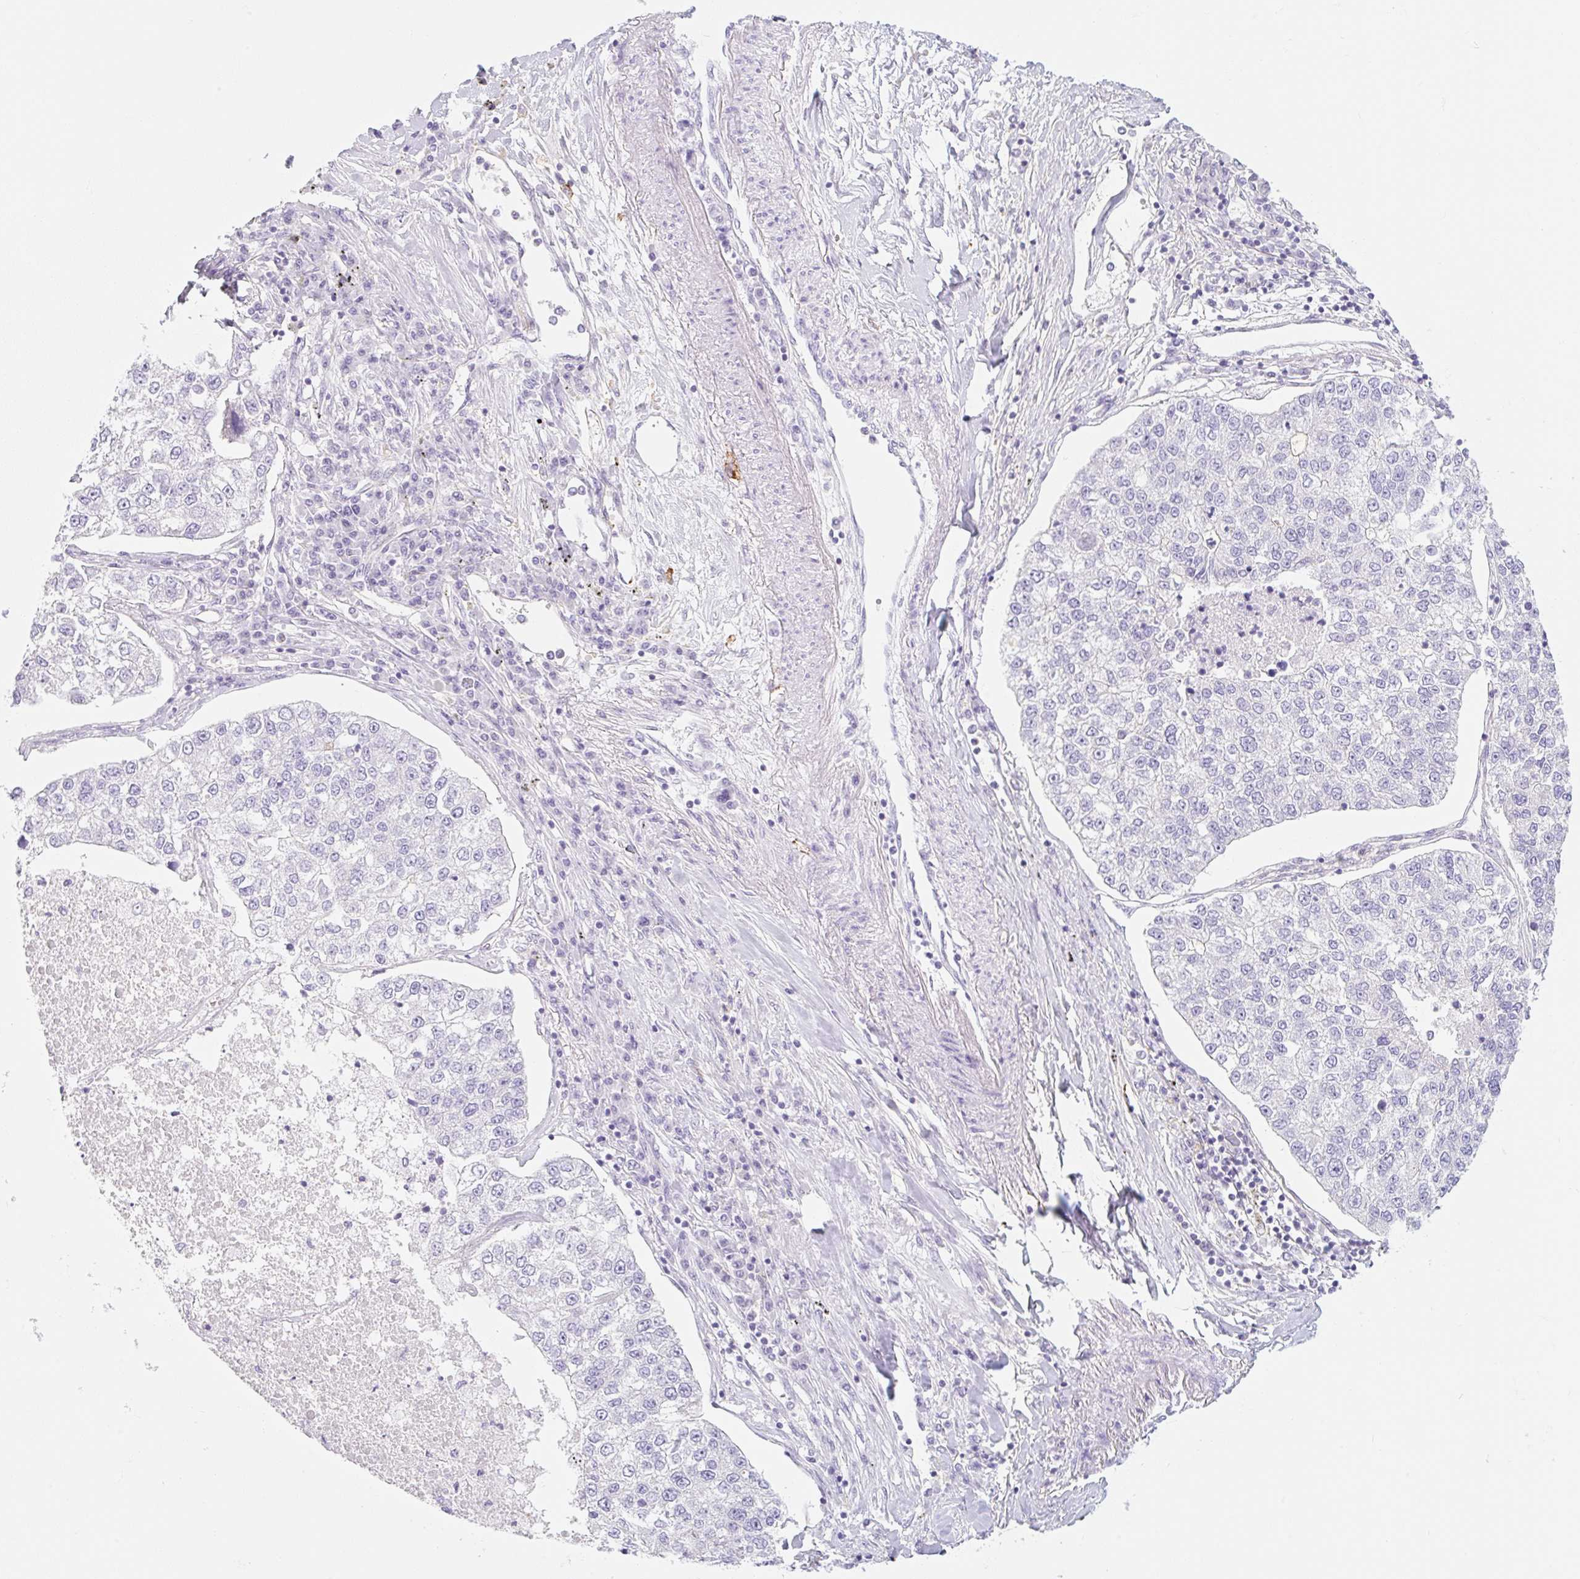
{"staining": {"intensity": "negative", "quantity": "none", "location": "none"}, "tissue": "lung cancer", "cell_type": "Tumor cells", "image_type": "cancer", "snomed": [{"axis": "morphology", "description": "Adenocarcinoma, NOS"}, {"axis": "topography", "description": "Lung"}], "caption": "The image exhibits no staining of tumor cells in lung cancer. The staining was performed using DAB to visualize the protein expression in brown, while the nuclei were stained in blue with hematoxylin (Magnification: 20x).", "gene": "LYVE1", "patient": {"sex": "male", "age": 49}}